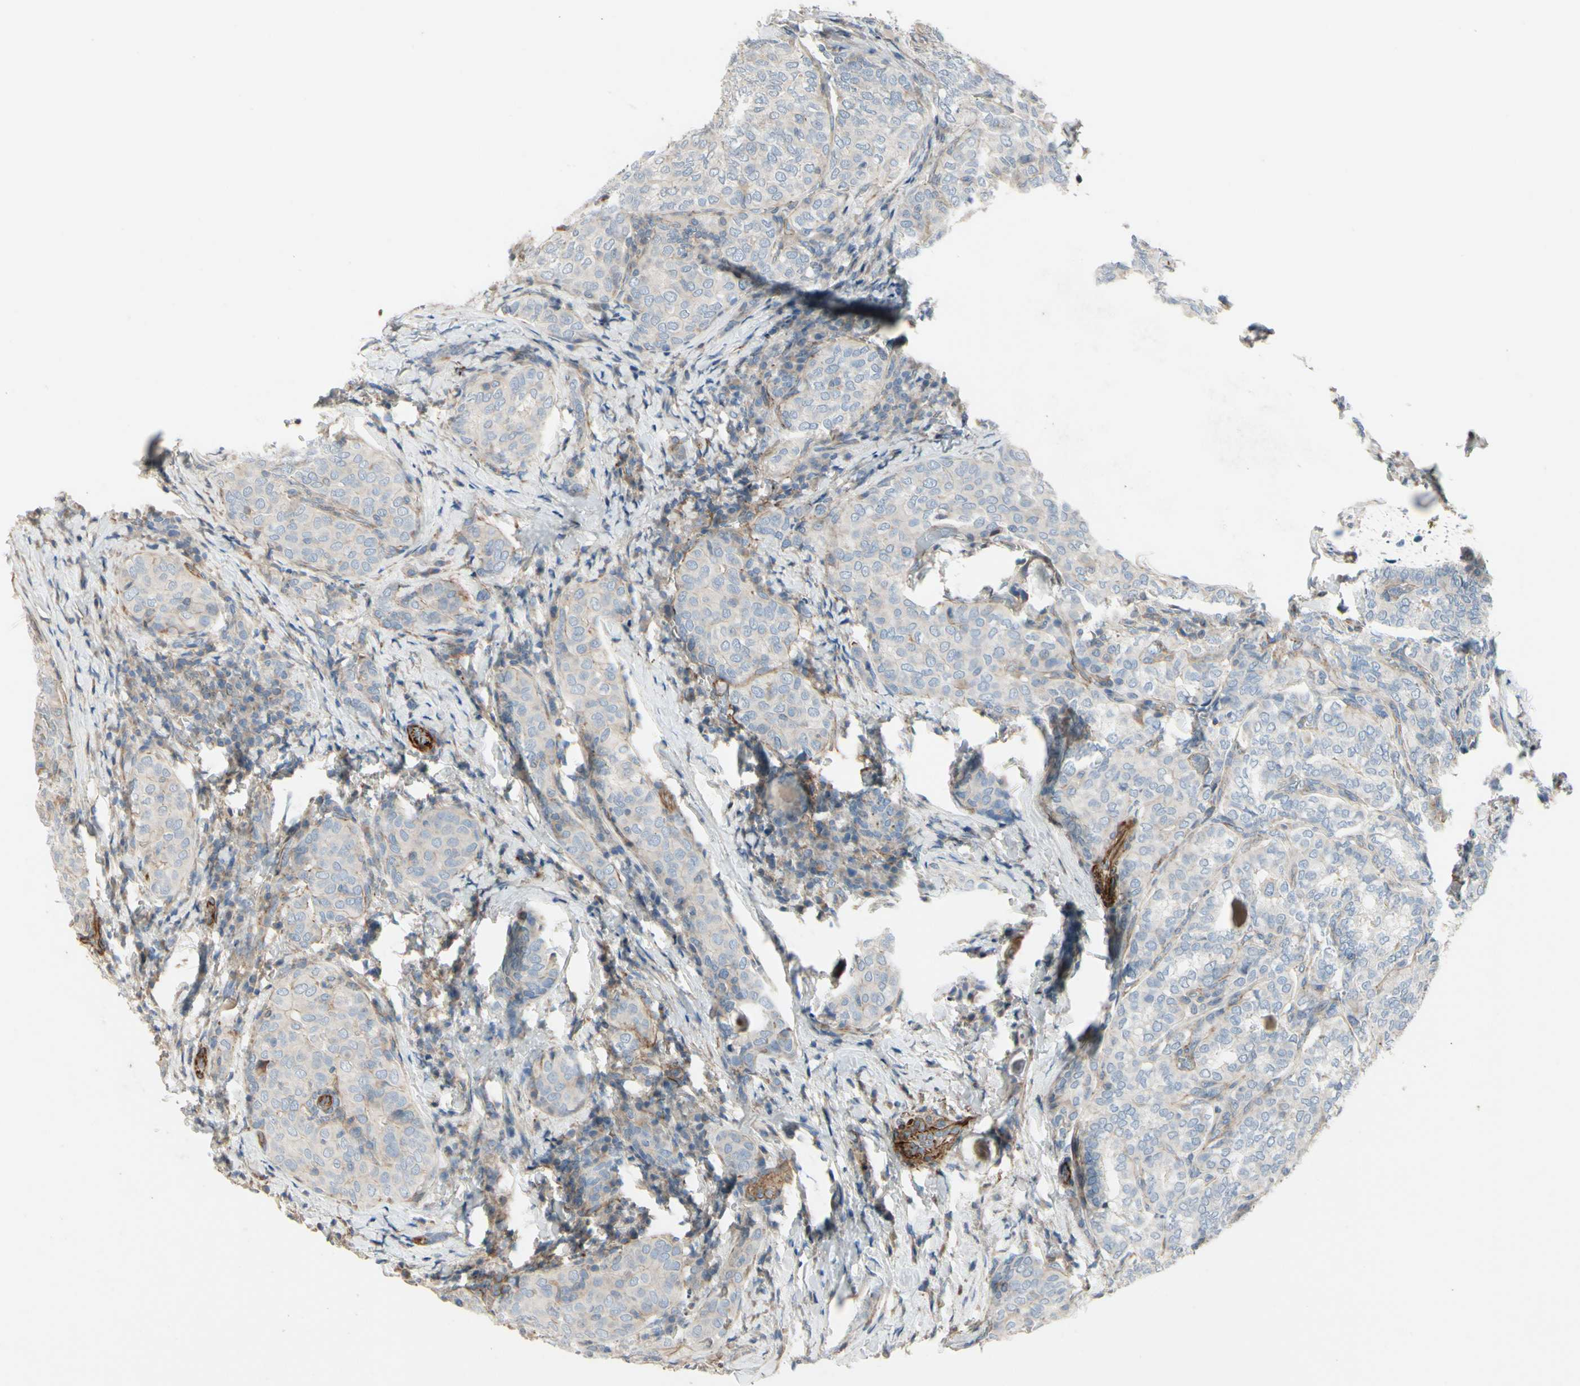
{"staining": {"intensity": "negative", "quantity": "none", "location": "none"}, "tissue": "thyroid cancer", "cell_type": "Tumor cells", "image_type": "cancer", "snomed": [{"axis": "morphology", "description": "Normal tissue, NOS"}, {"axis": "morphology", "description": "Papillary adenocarcinoma, NOS"}, {"axis": "topography", "description": "Thyroid gland"}], "caption": "A photomicrograph of thyroid papillary adenocarcinoma stained for a protein demonstrates no brown staining in tumor cells. (DAB (3,3'-diaminobenzidine) immunohistochemistry (IHC), high magnification).", "gene": "TPM1", "patient": {"sex": "female", "age": 30}}